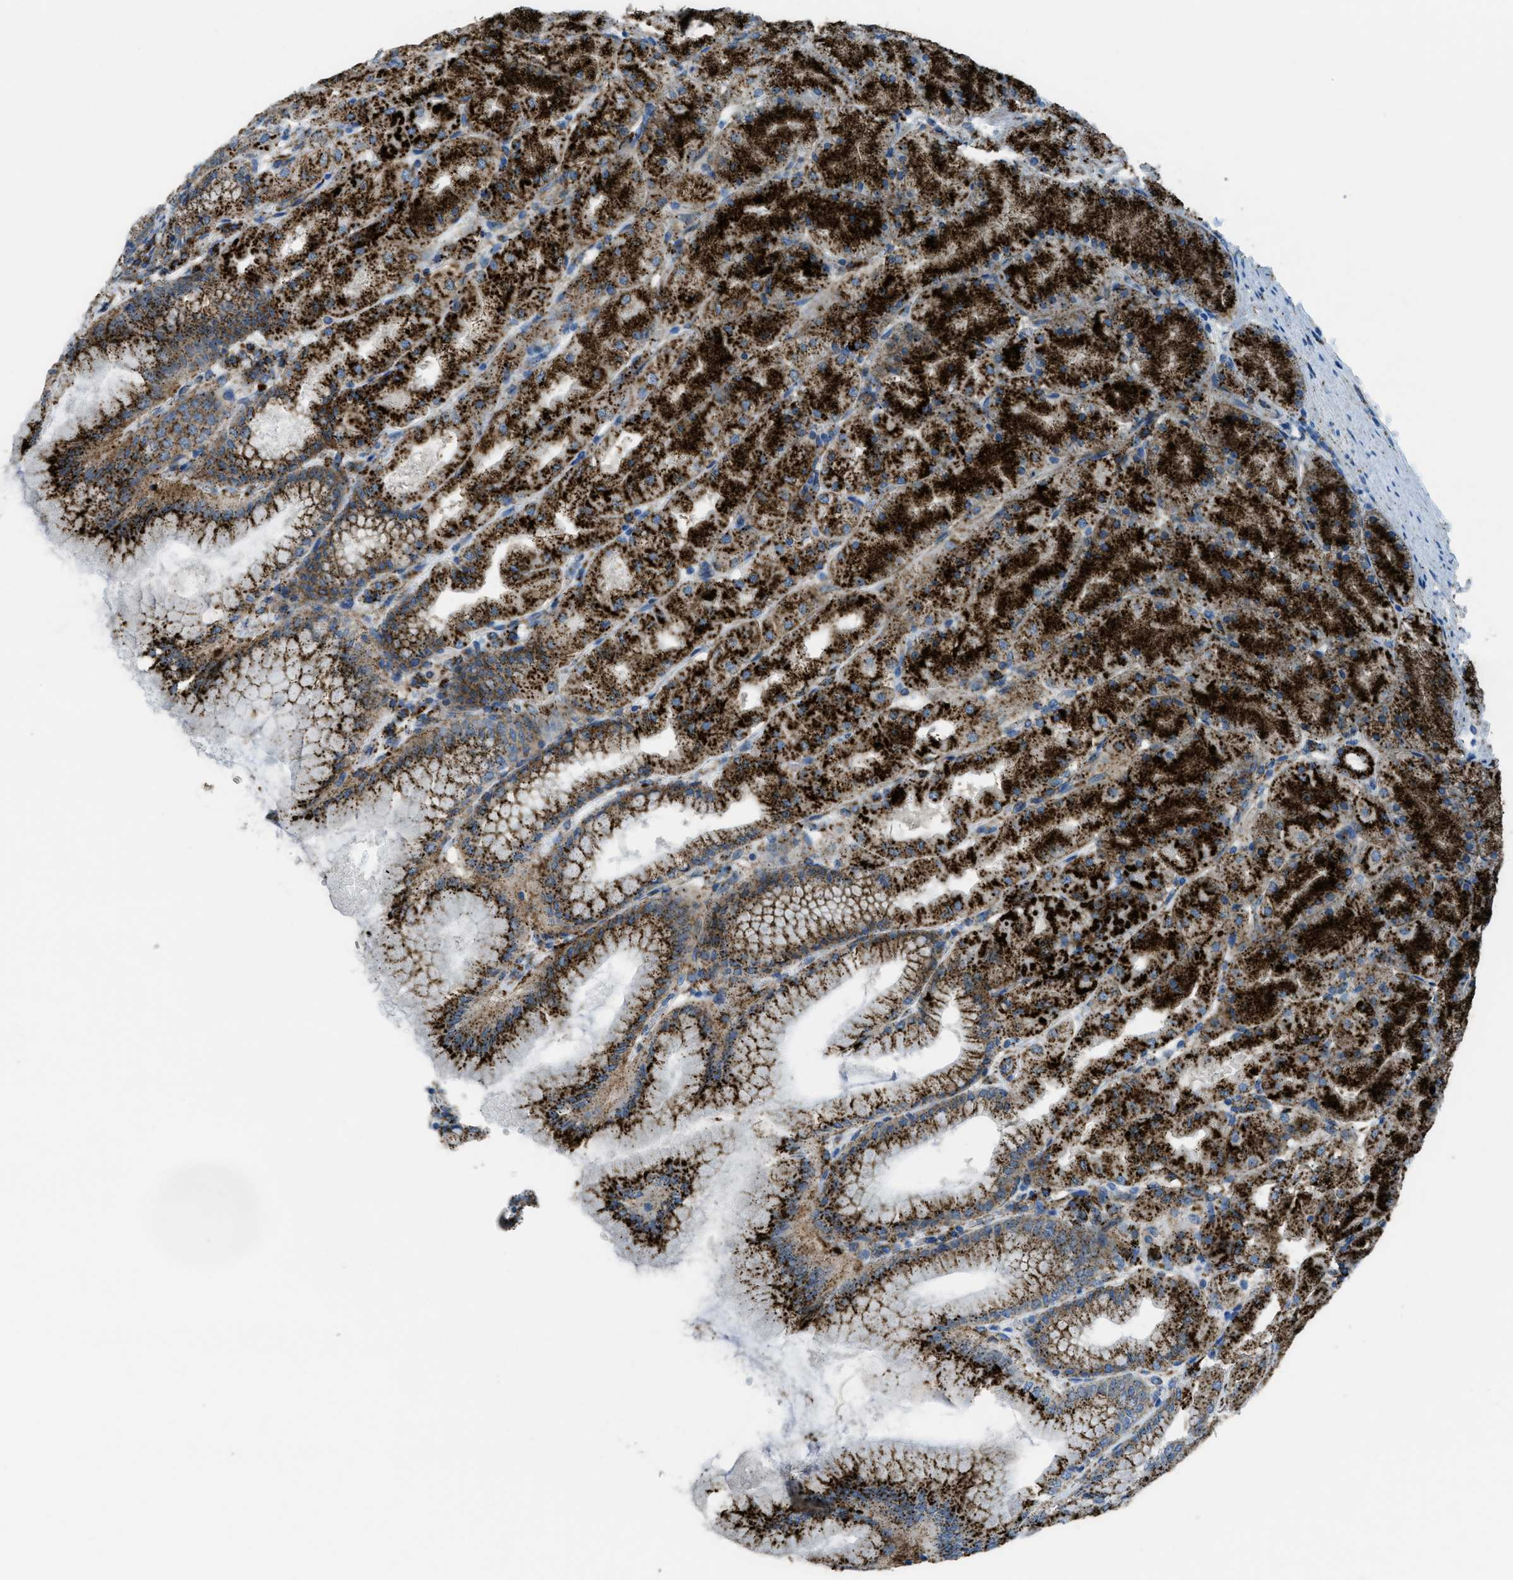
{"staining": {"intensity": "strong", "quantity": ">75%", "location": "cytoplasmic/membranous"}, "tissue": "stomach", "cell_type": "Glandular cells", "image_type": "normal", "snomed": [{"axis": "morphology", "description": "Normal tissue, NOS"}, {"axis": "topography", "description": "Stomach, upper"}], "caption": "This histopathology image shows benign stomach stained with immunohistochemistry (IHC) to label a protein in brown. The cytoplasmic/membranous of glandular cells show strong positivity for the protein. Nuclei are counter-stained blue.", "gene": "SCARB2", "patient": {"sex": "female", "age": 56}}